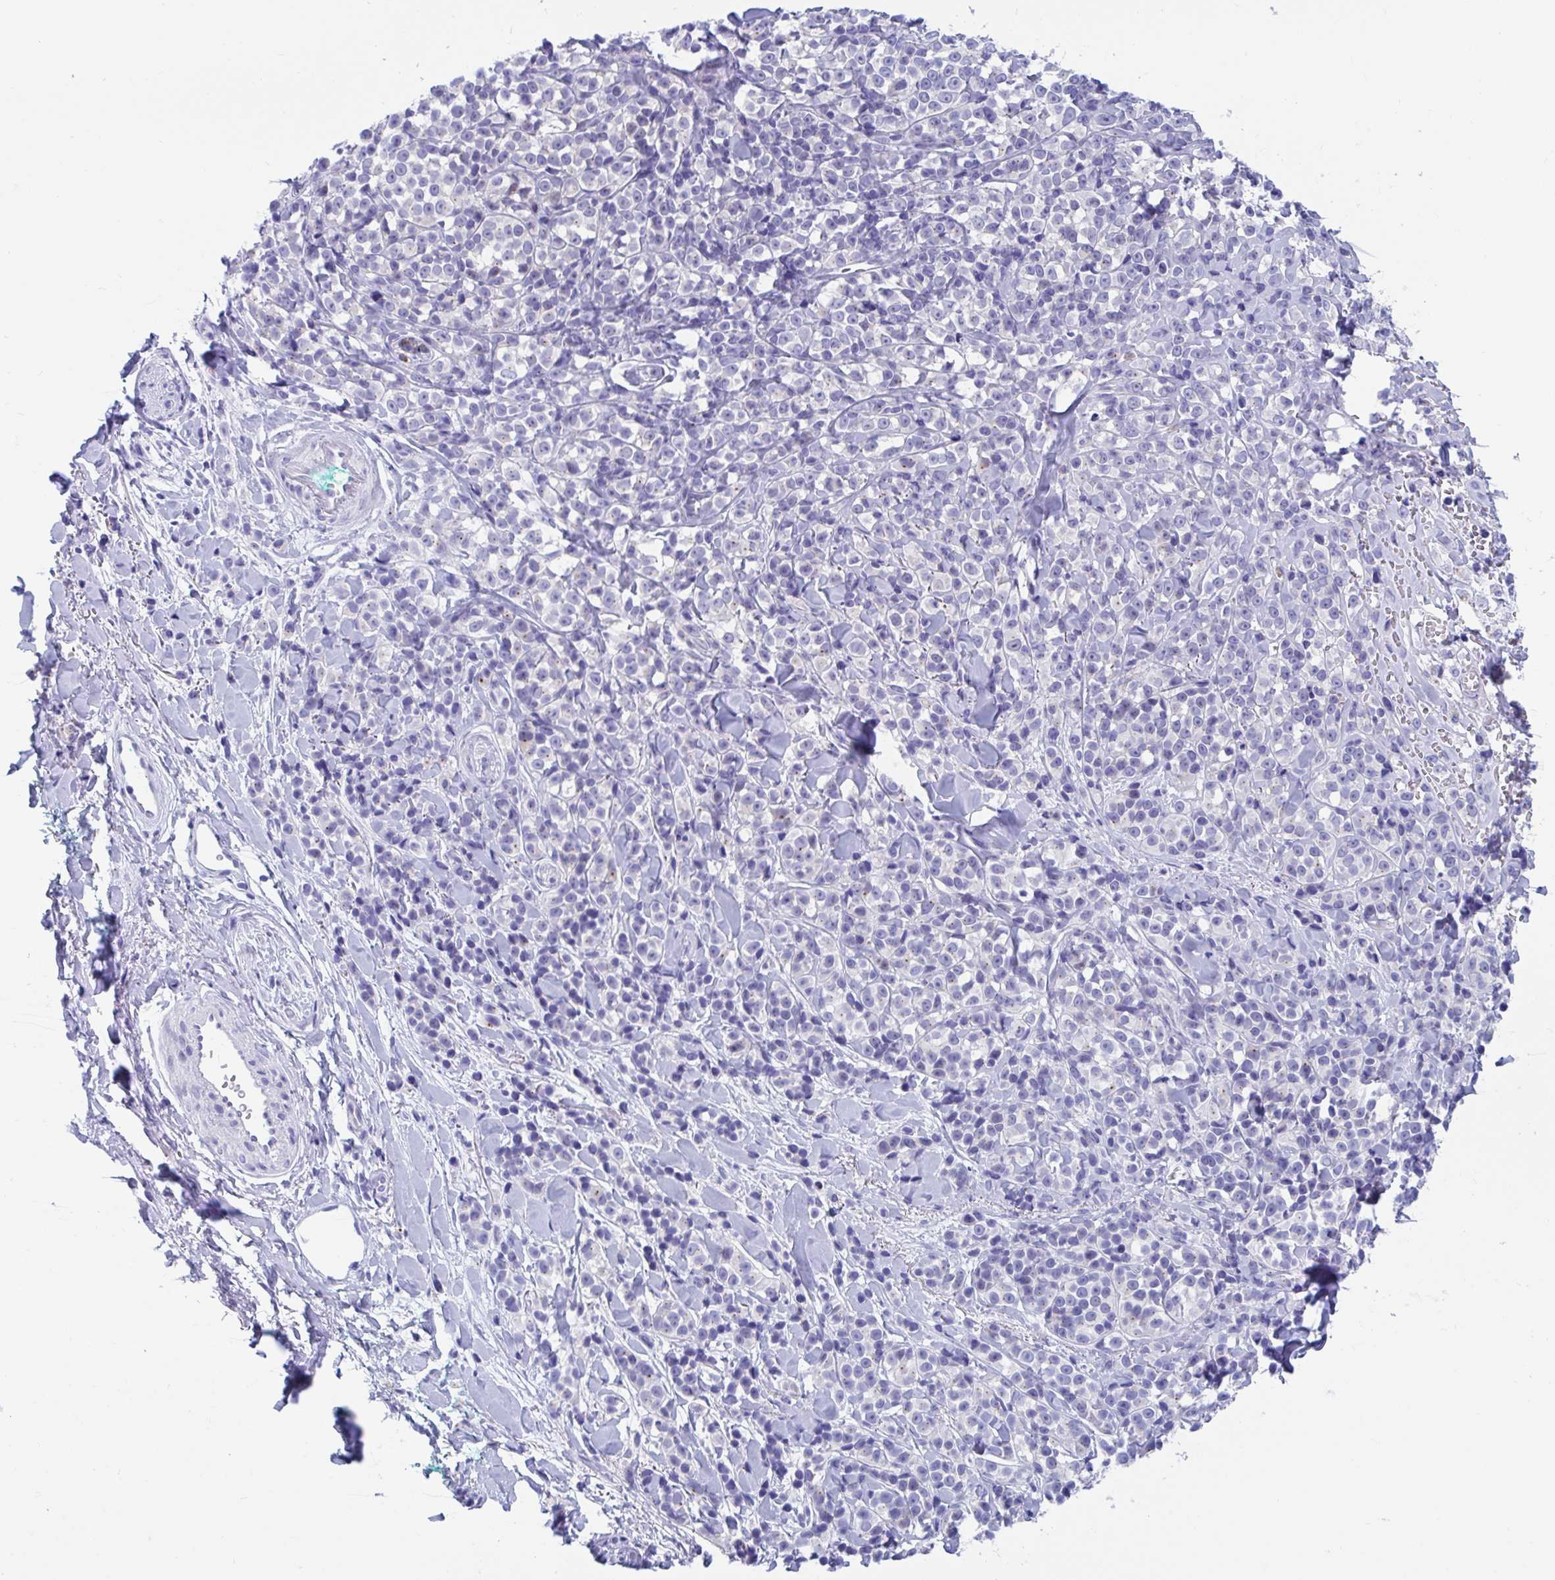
{"staining": {"intensity": "negative", "quantity": "none", "location": "none"}, "tissue": "melanoma", "cell_type": "Tumor cells", "image_type": "cancer", "snomed": [{"axis": "morphology", "description": "Malignant melanoma, NOS"}, {"axis": "topography", "description": "Skin"}], "caption": "There is no significant expression in tumor cells of melanoma. (DAB (3,3'-diaminobenzidine) IHC with hematoxylin counter stain).", "gene": "TTC30B", "patient": {"sex": "male", "age": 85}}